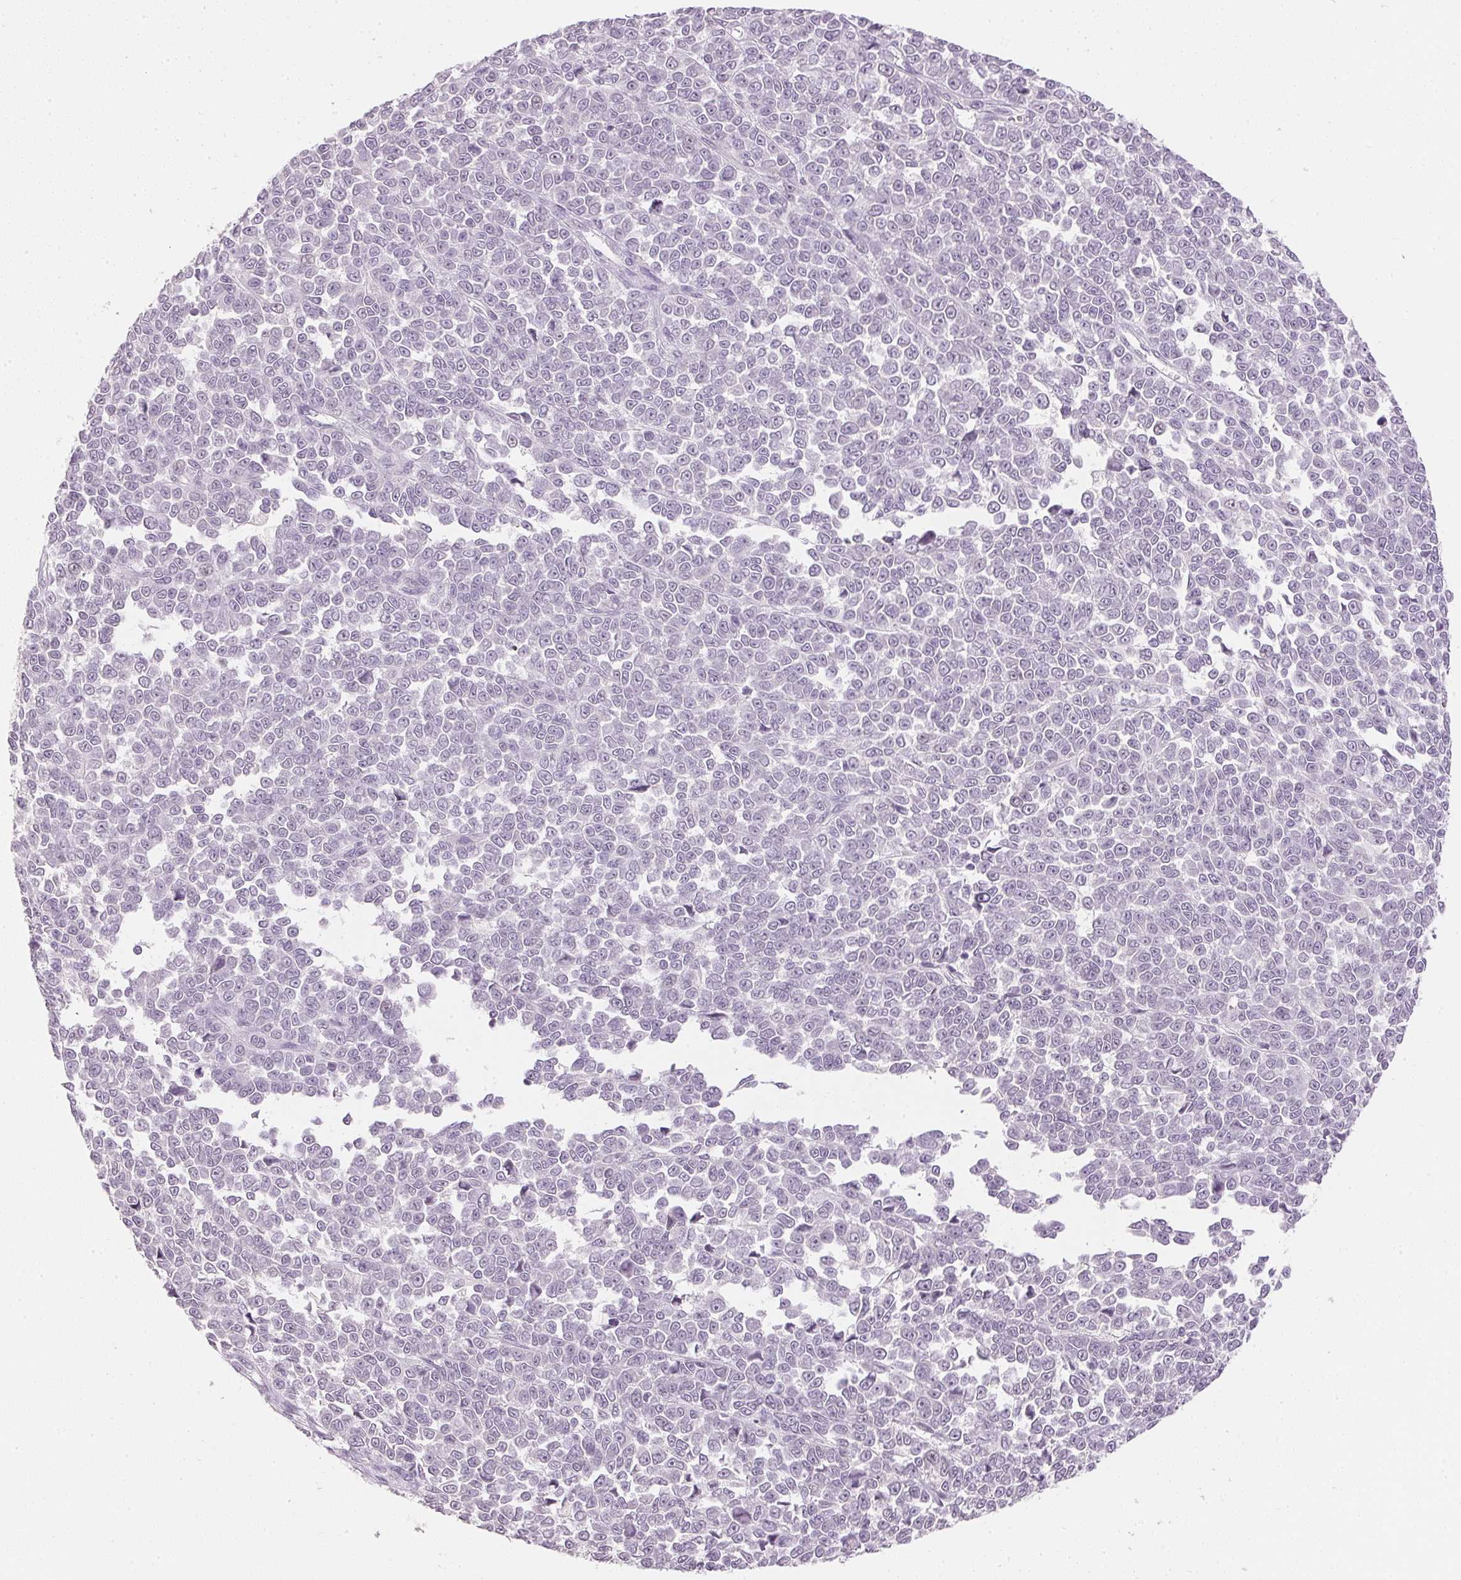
{"staining": {"intensity": "negative", "quantity": "none", "location": "none"}, "tissue": "melanoma", "cell_type": "Tumor cells", "image_type": "cancer", "snomed": [{"axis": "morphology", "description": "Malignant melanoma, NOS"}, {"axis": "topography", "description": "Skin"}], "caption": "Tumor cells show no significant expression in melanoma. (Stains: DAB immunohistochemistry (IHC) with hematoxylin counter stain, Microscopy: brightfield microscopy at high magnification).", "gene": "IGFBP1", "patient": {"sex": "female", "age": 95}}